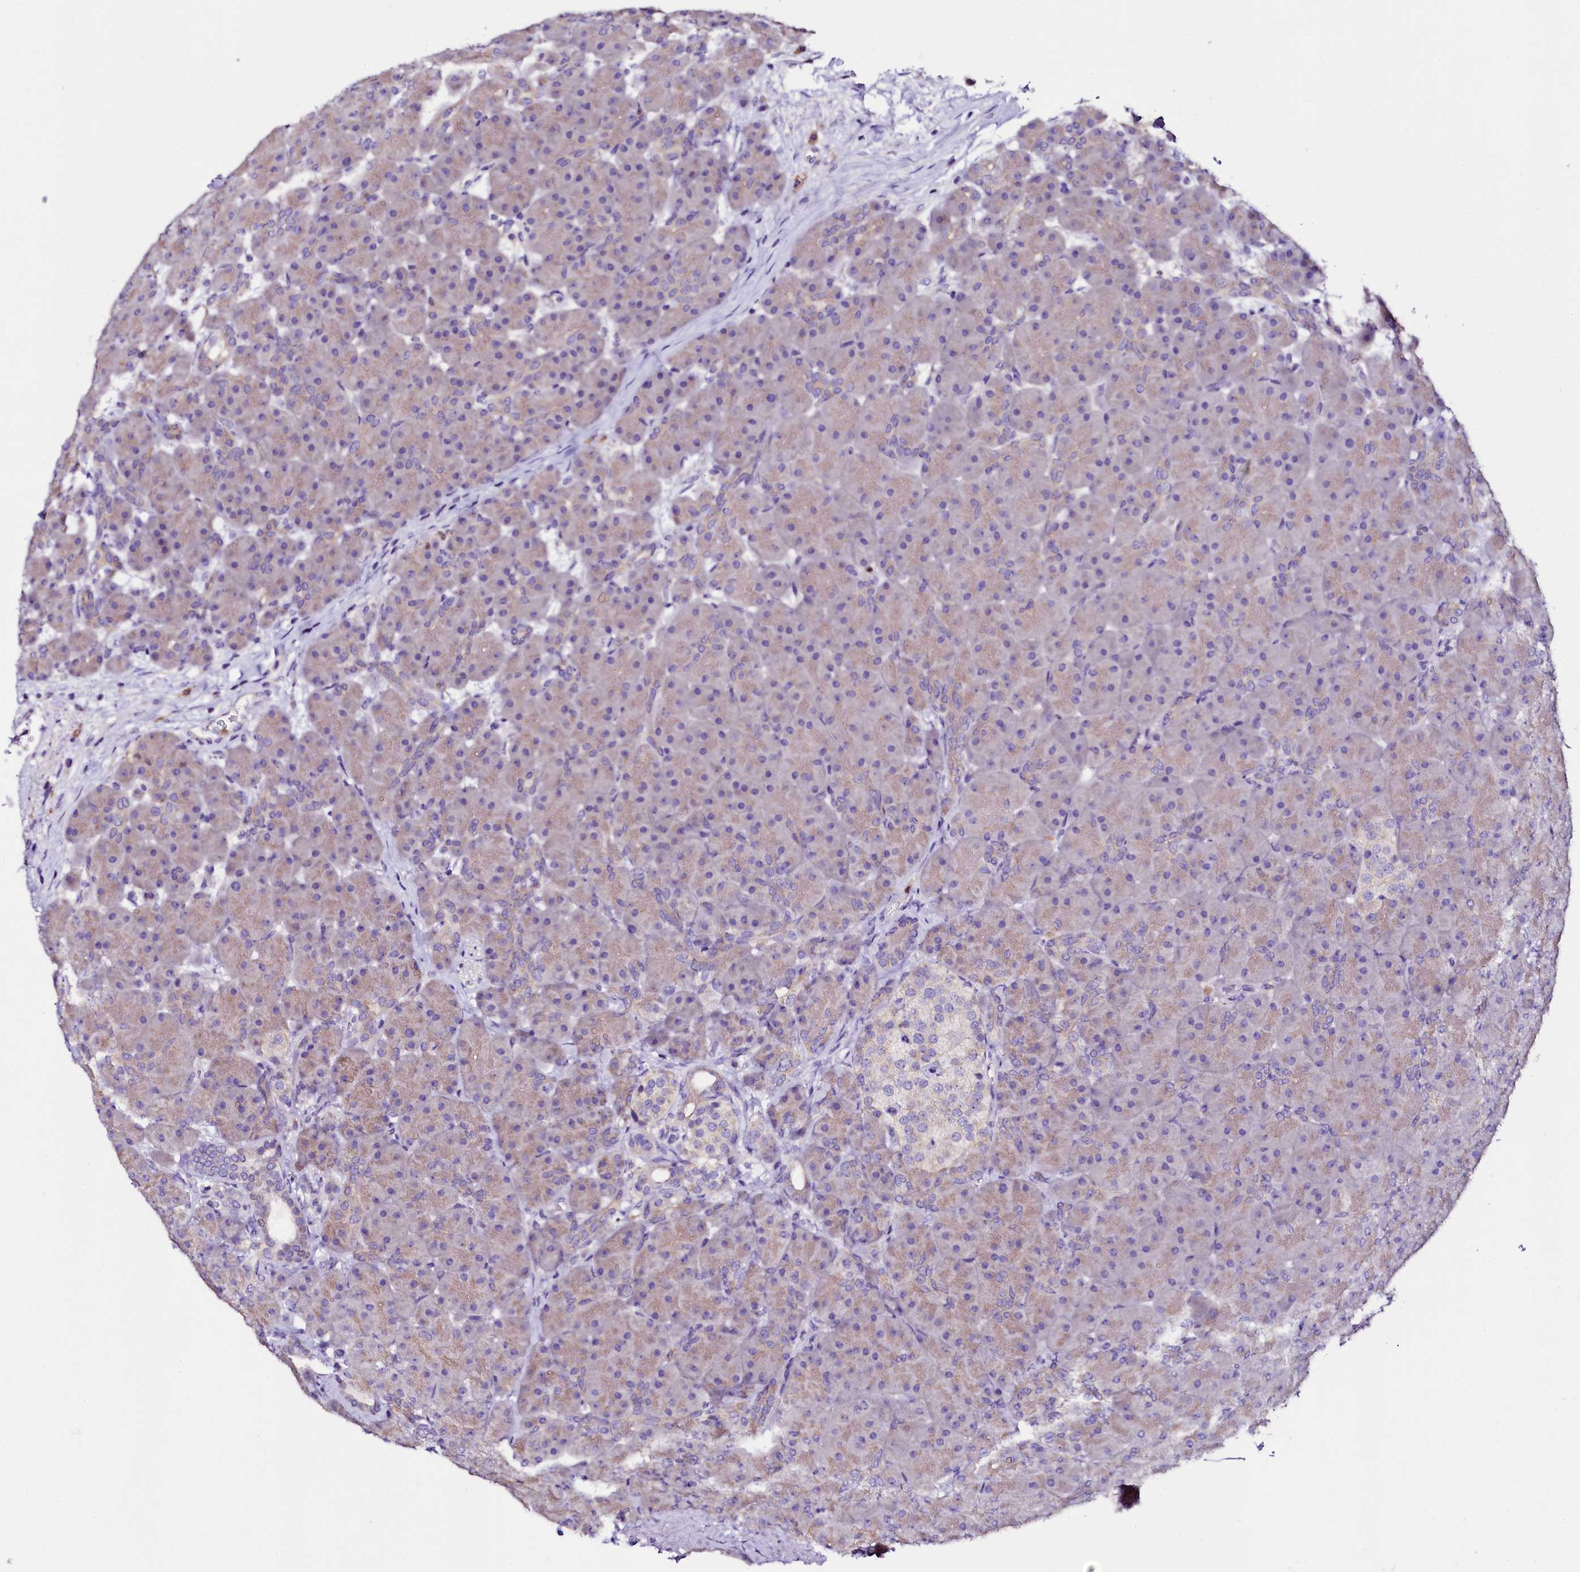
{"staining": {"intensity": "weak", "quantity": ">75%", "location": "cytoplasmic/membranous"}, "tissue": "pancreas", "cell_type": "Exocrine glandular cells", "image_type": "normal", "snomed": [{"axis": "morphology", "description": "Normal tissue, NOS"}, {"axis": "topography", "description": "Pancreas"}], "caption": "Immunohistochemical staining of unremarkable pancreas shows >75% levels of weak cytoplasmic/membranous protein staining in about >75% of exocrine glandular cells.", "gene": "NAA16", "patient": {"sex": "male", "age": 66}}